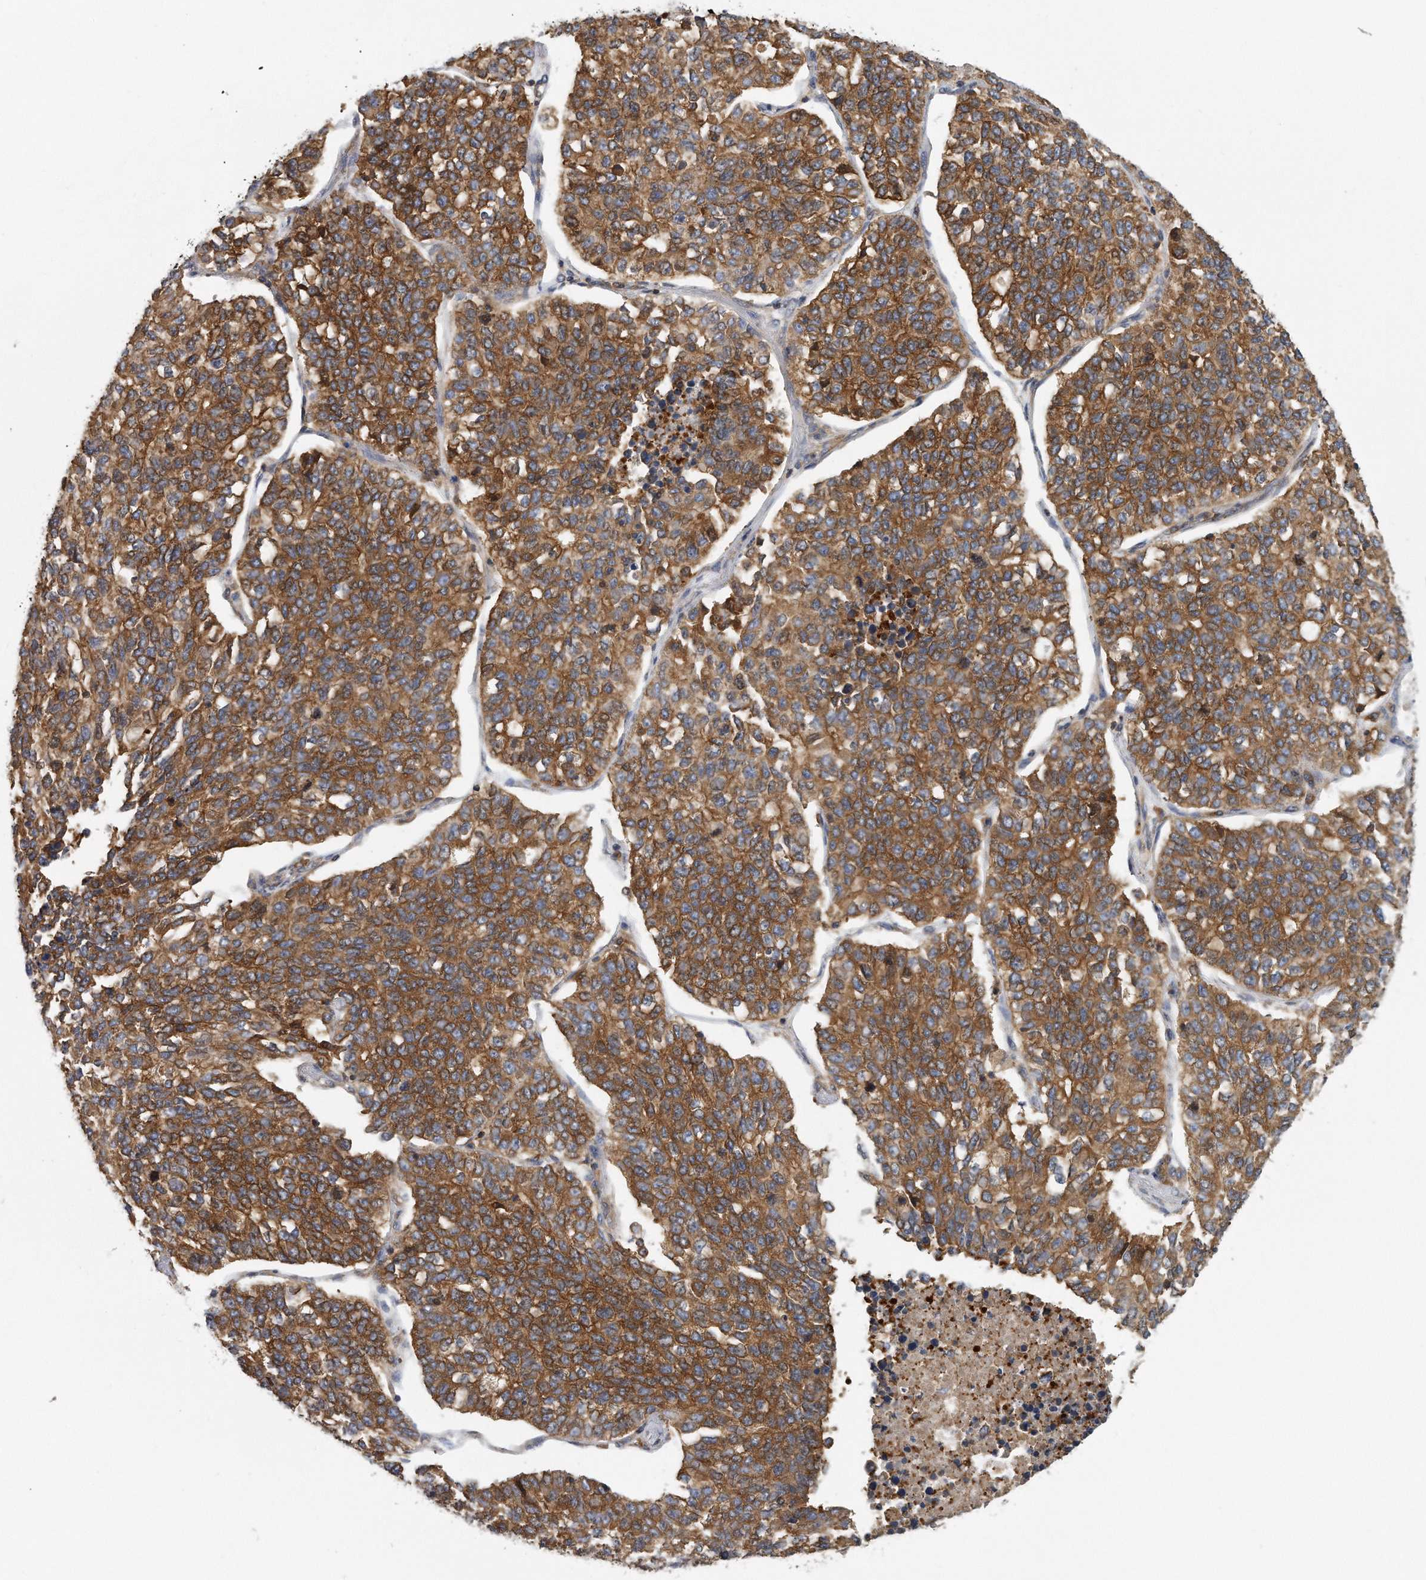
{"staining": {"intensity": "strong", "quantity": ">75%", "location": "cytoplasmic/membranous"}, "tissue": "lung cancer", "cell_type": "Tumor cells", "image_type": "cancer", "snomed": [{"axis": "morphology", "description": "Adenocarcinoma, NOS"}, {"axis": "topography", "description": "Lung"}], "caption": "Immunohistochemistry of lung adenocarcinoma displays high levels of strong cytoplasmic/membranous positivity in approximately >75% of tumor cells.", "gene": "EIF3I", "patient": {"sex": "male", "age": 49}}